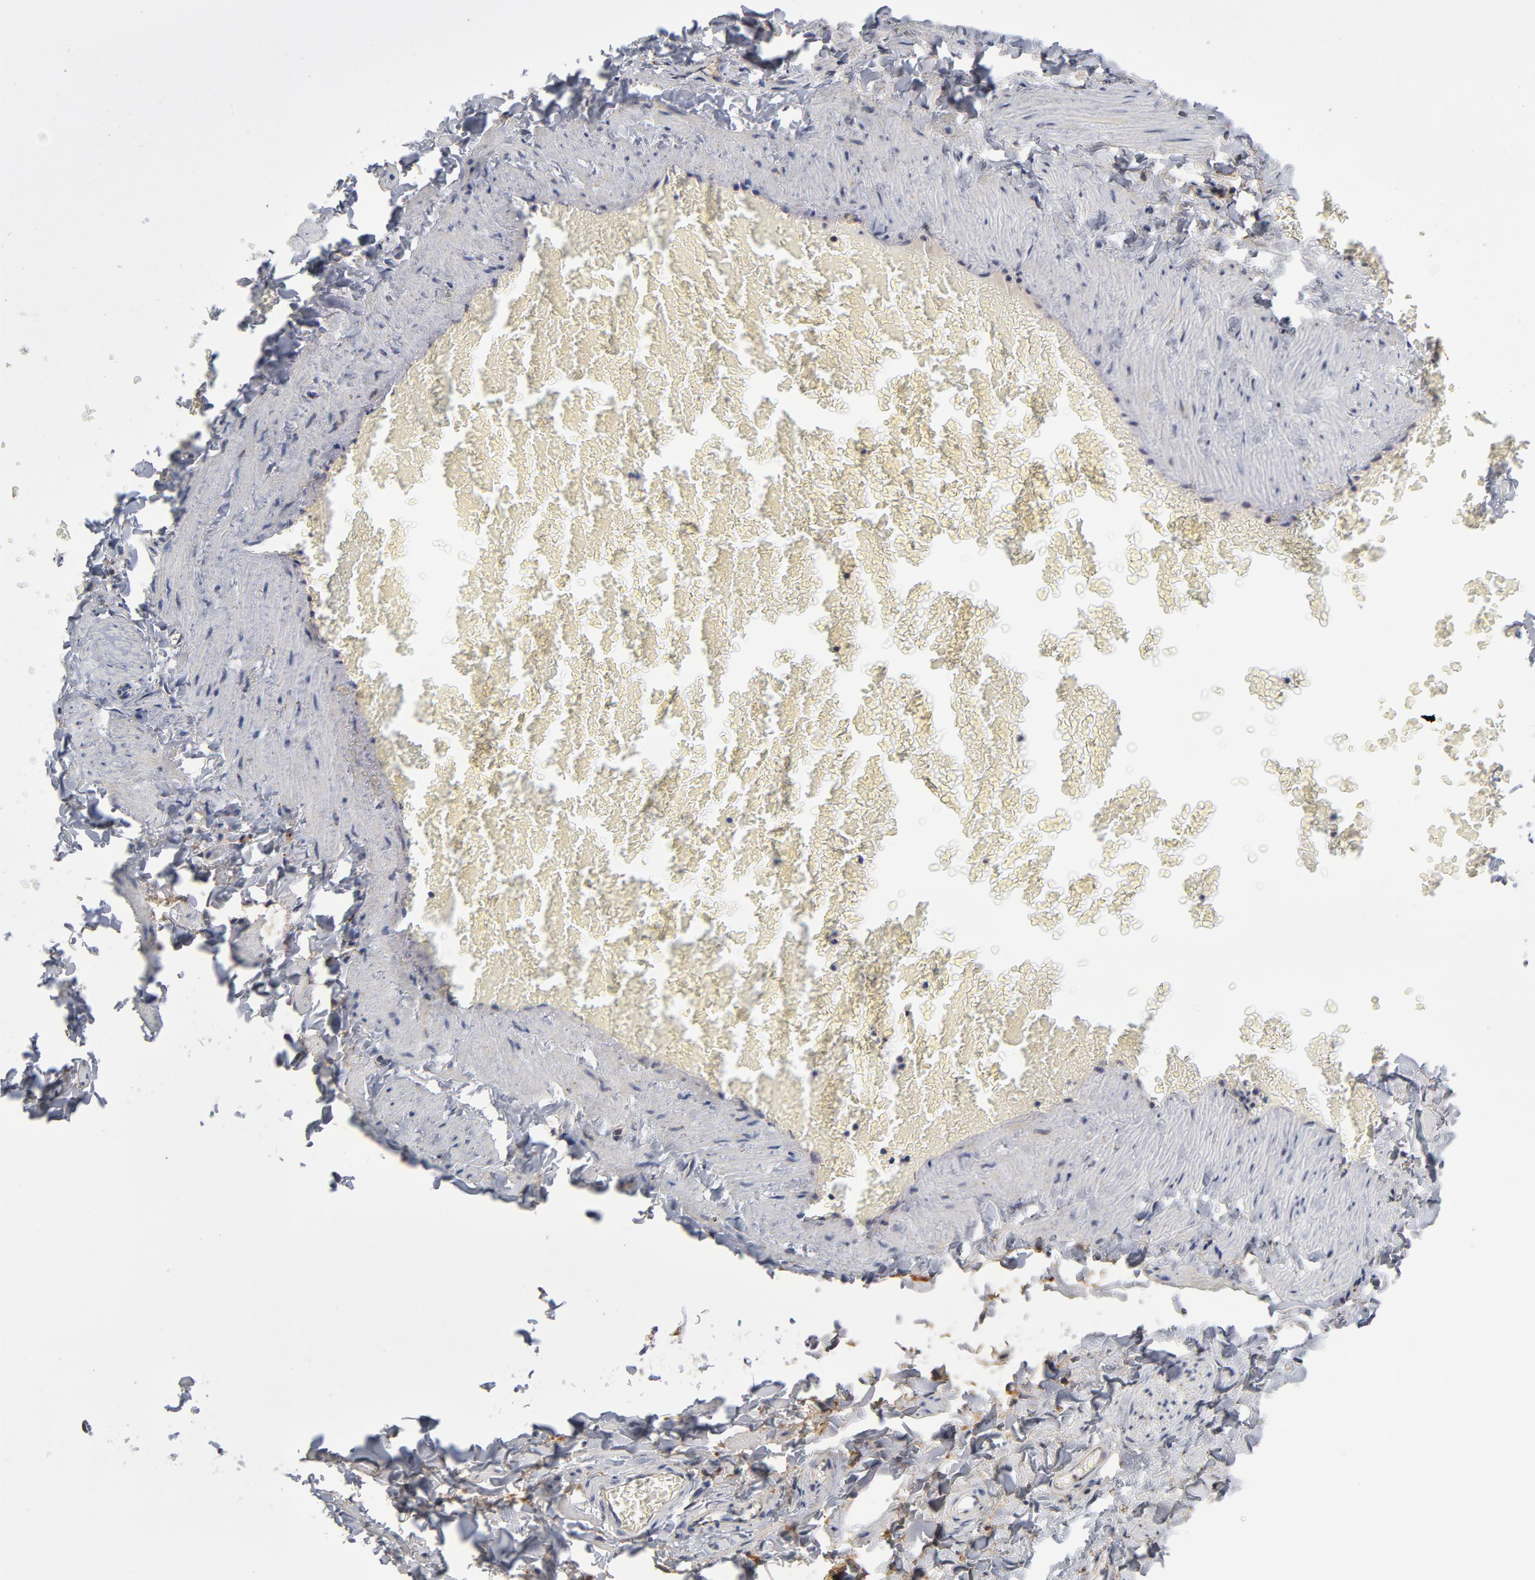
{"staining": {"intensity": "moderate", "quantity": ">75%", "location": "cytoplasmic/membranous"}, "tissue": "adipose tissue", "cell_type": "Adipocytes", "image_type": "normal", "snomed": [{"axis": "morphology", "description": "Normal tissue, NOS"}, {"axis": "topography", "description": "Vascular tissue"}], "caption": "IHC (DAB (3,3'-diaminobenzidine)) staining of benign human adipose tissue demonstrates moderate cytoplasmic/membranous protein staining in approximately >75% of adipocytes.", "gene": "AKT2", "patient": {"sex": "male", "age": 41}}